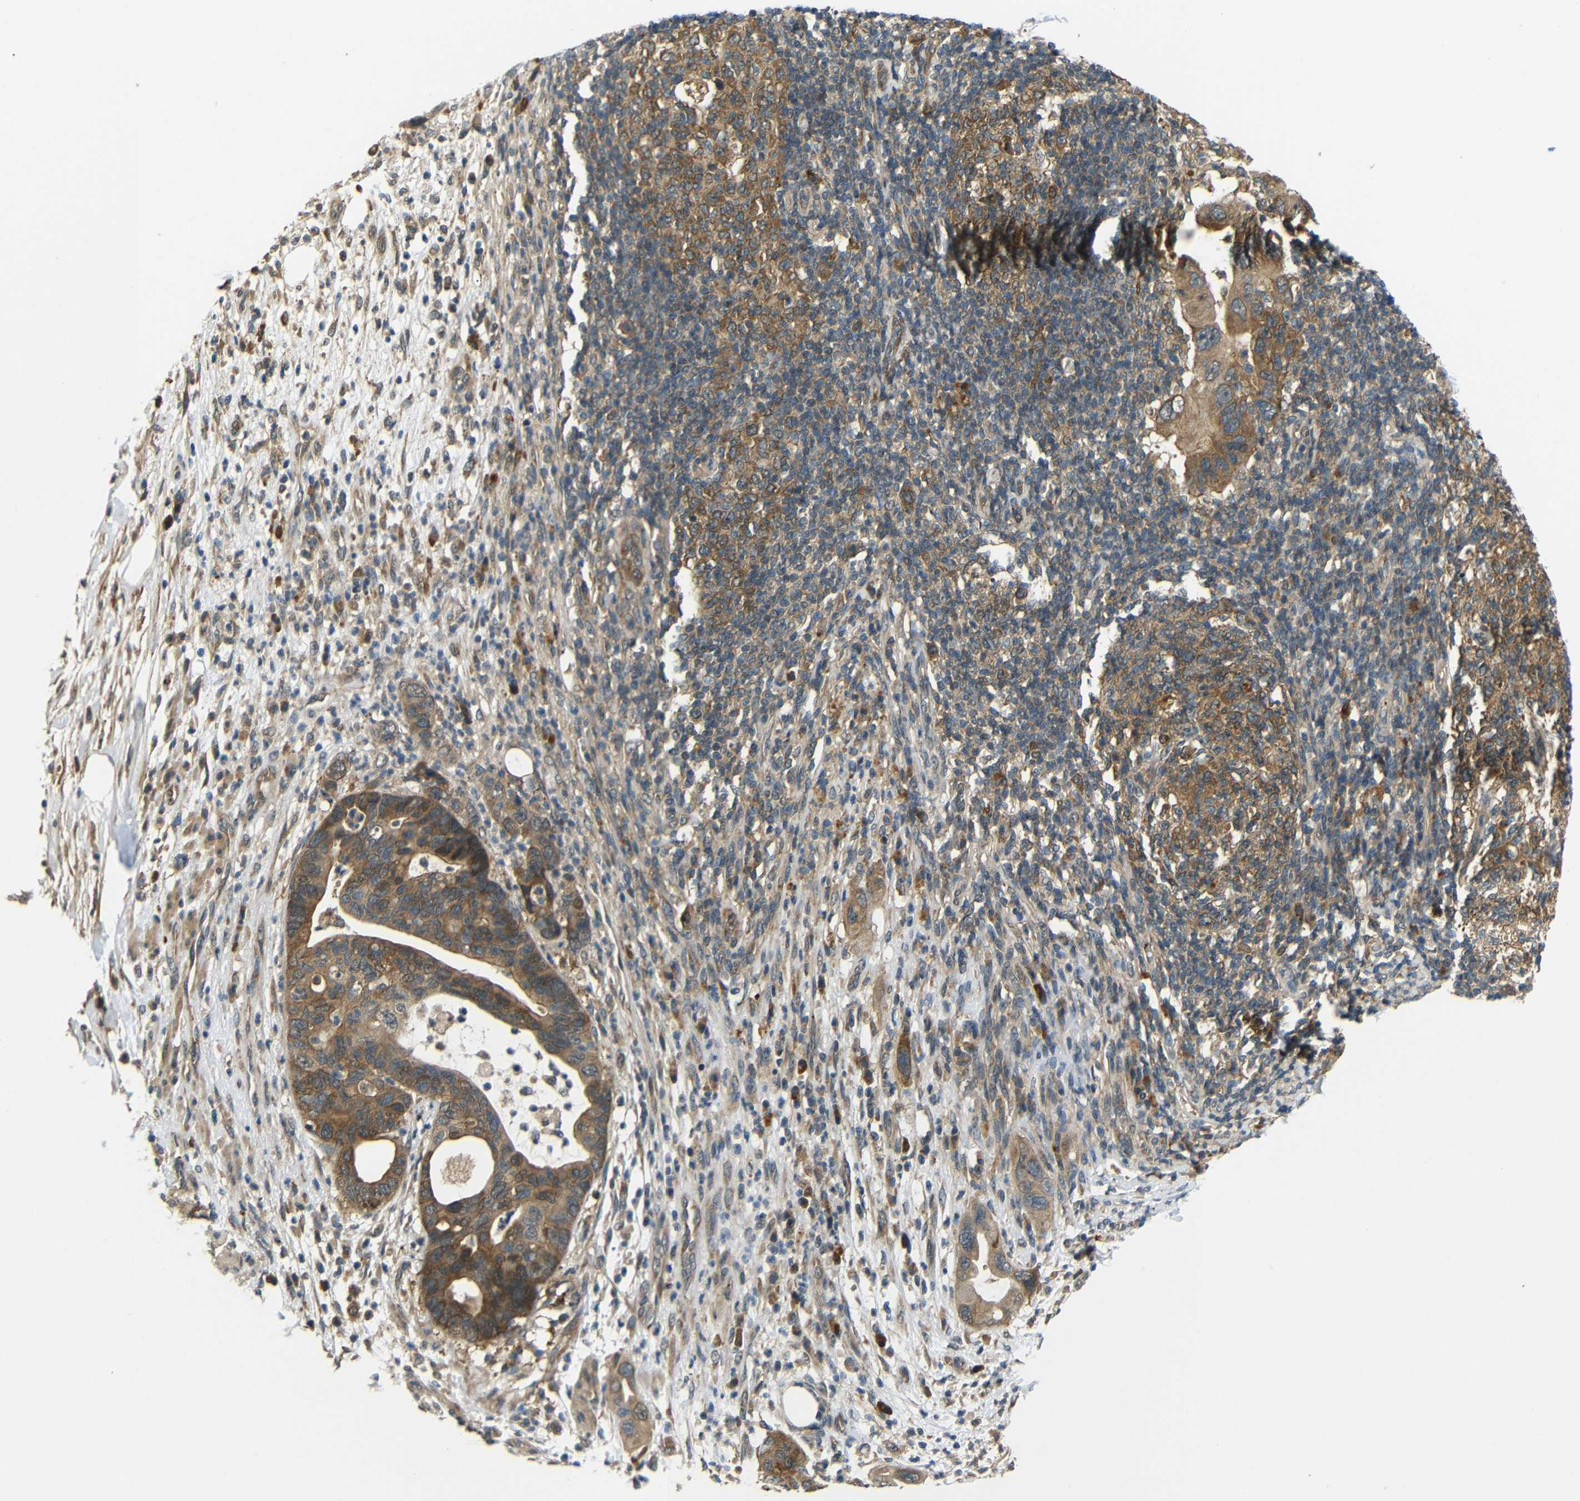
{"staining": {"intensity": "moderate", "quantity": ">75%", "location": "cytoplasmic/membranous"}, "tissue": "pancreatic cancer", "cell_type": "Tumor cells", "image_type": "cancer", "snomed": [{"axis": "morphology", "description": "Adenocarcinoma, NOS"}, {"axis": "topography", "description": "Pancreas"}], "caption": "Pancreatic adenocarcinoma stained with a protein marker displays moderate staining in tumor cells.", "gene": "EPHB2", "patient": {"sex": "female", "age": 71}}